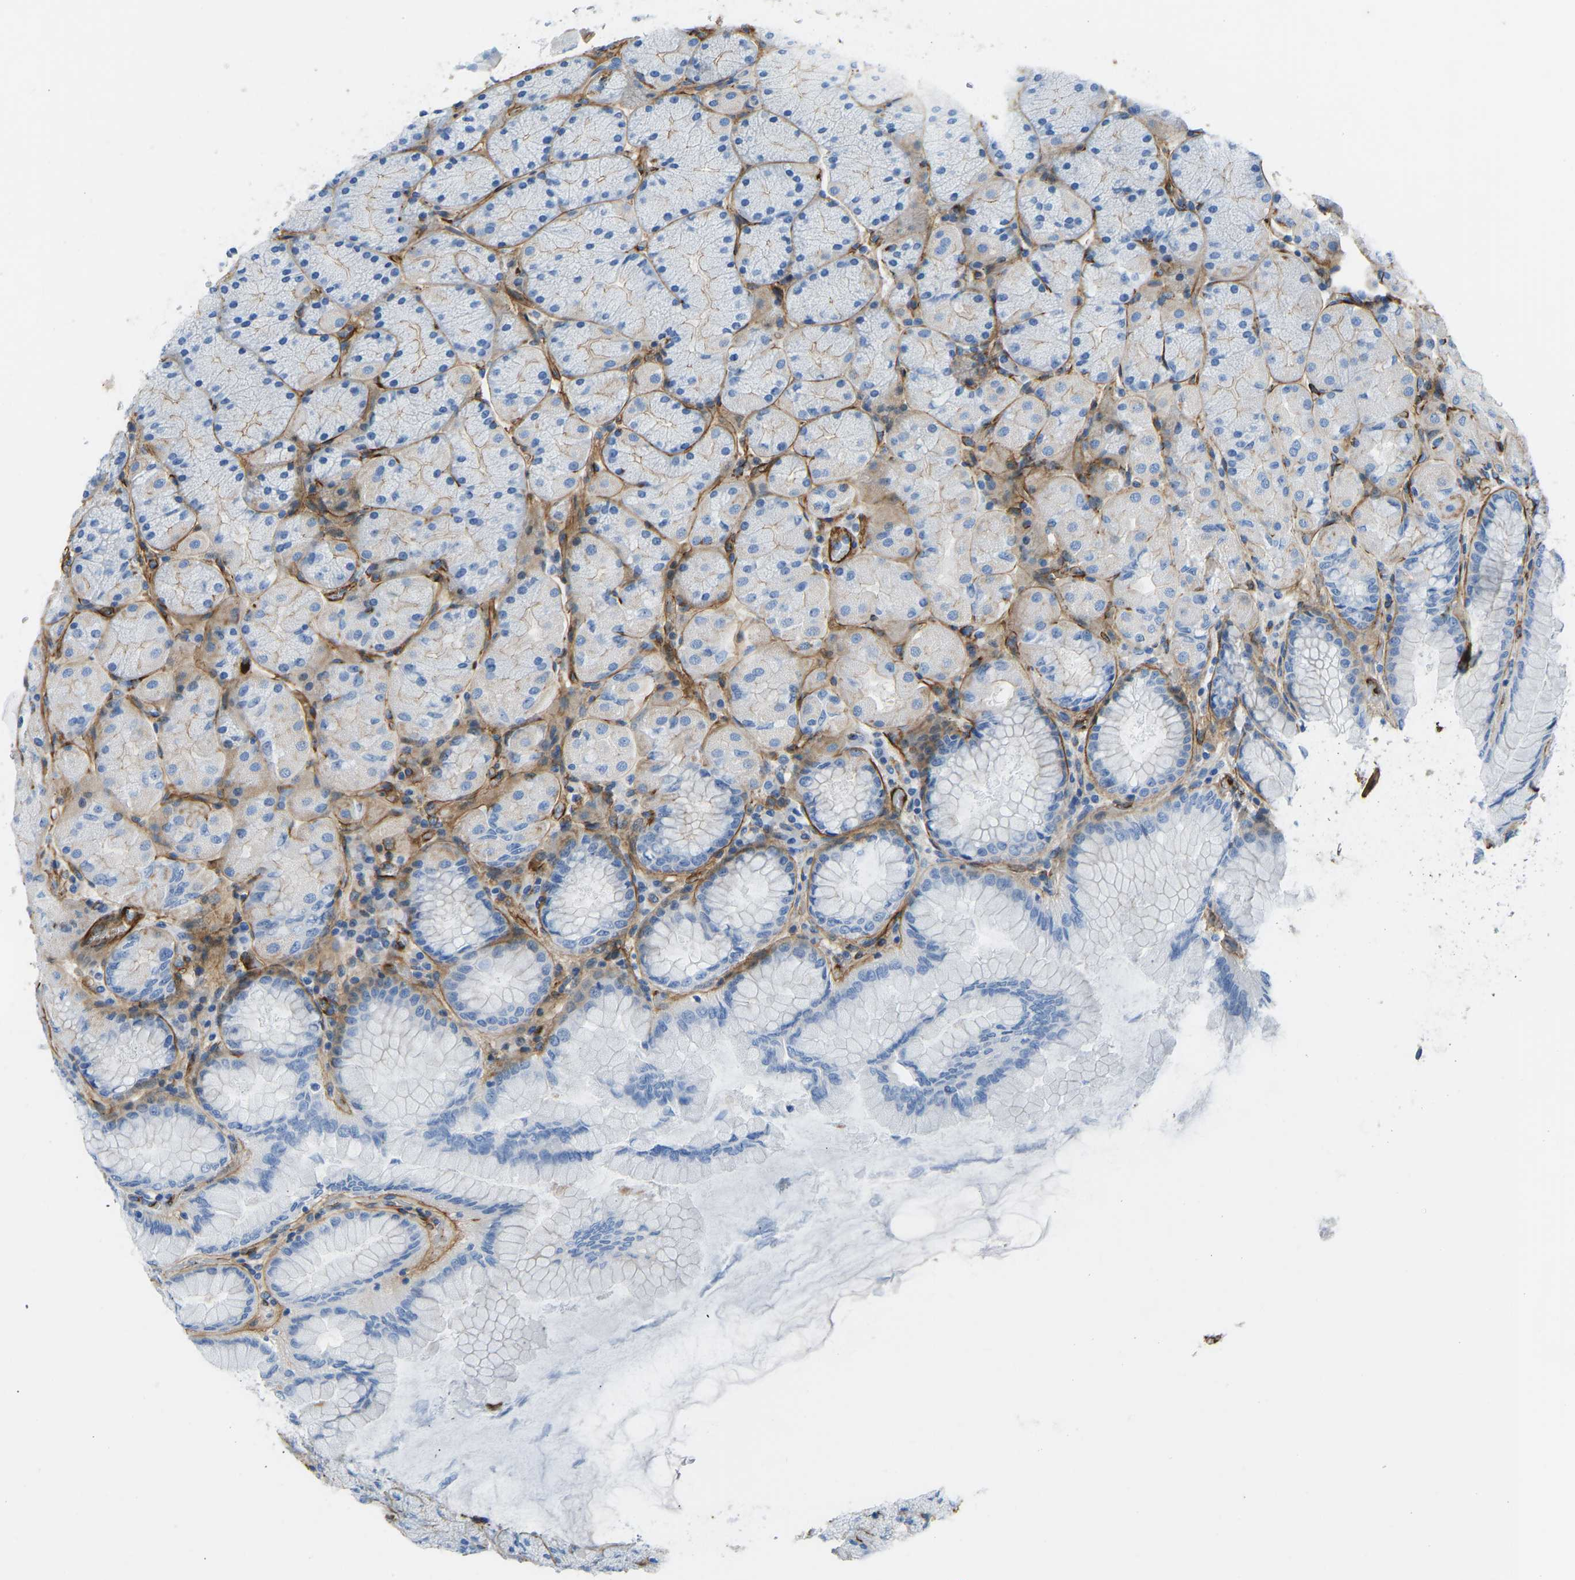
{"staining": {"intensity": "negative", "quantity": "none", "location": "none"}, "tissue": "stomach", "cell_type": "Glandular cells", "image_type": "normal", "snomed": [{"axis": "morphology", "description": "Normal tissue, NOS"}, {"axis": "topography", "description": "Stomach, upper"}], "caption": "There is no significant staining in glandular cells of stomach. Nuclei are stained in blue.", "gene": "COL15A1", "patient": {"sex": "female", "age": 56}}